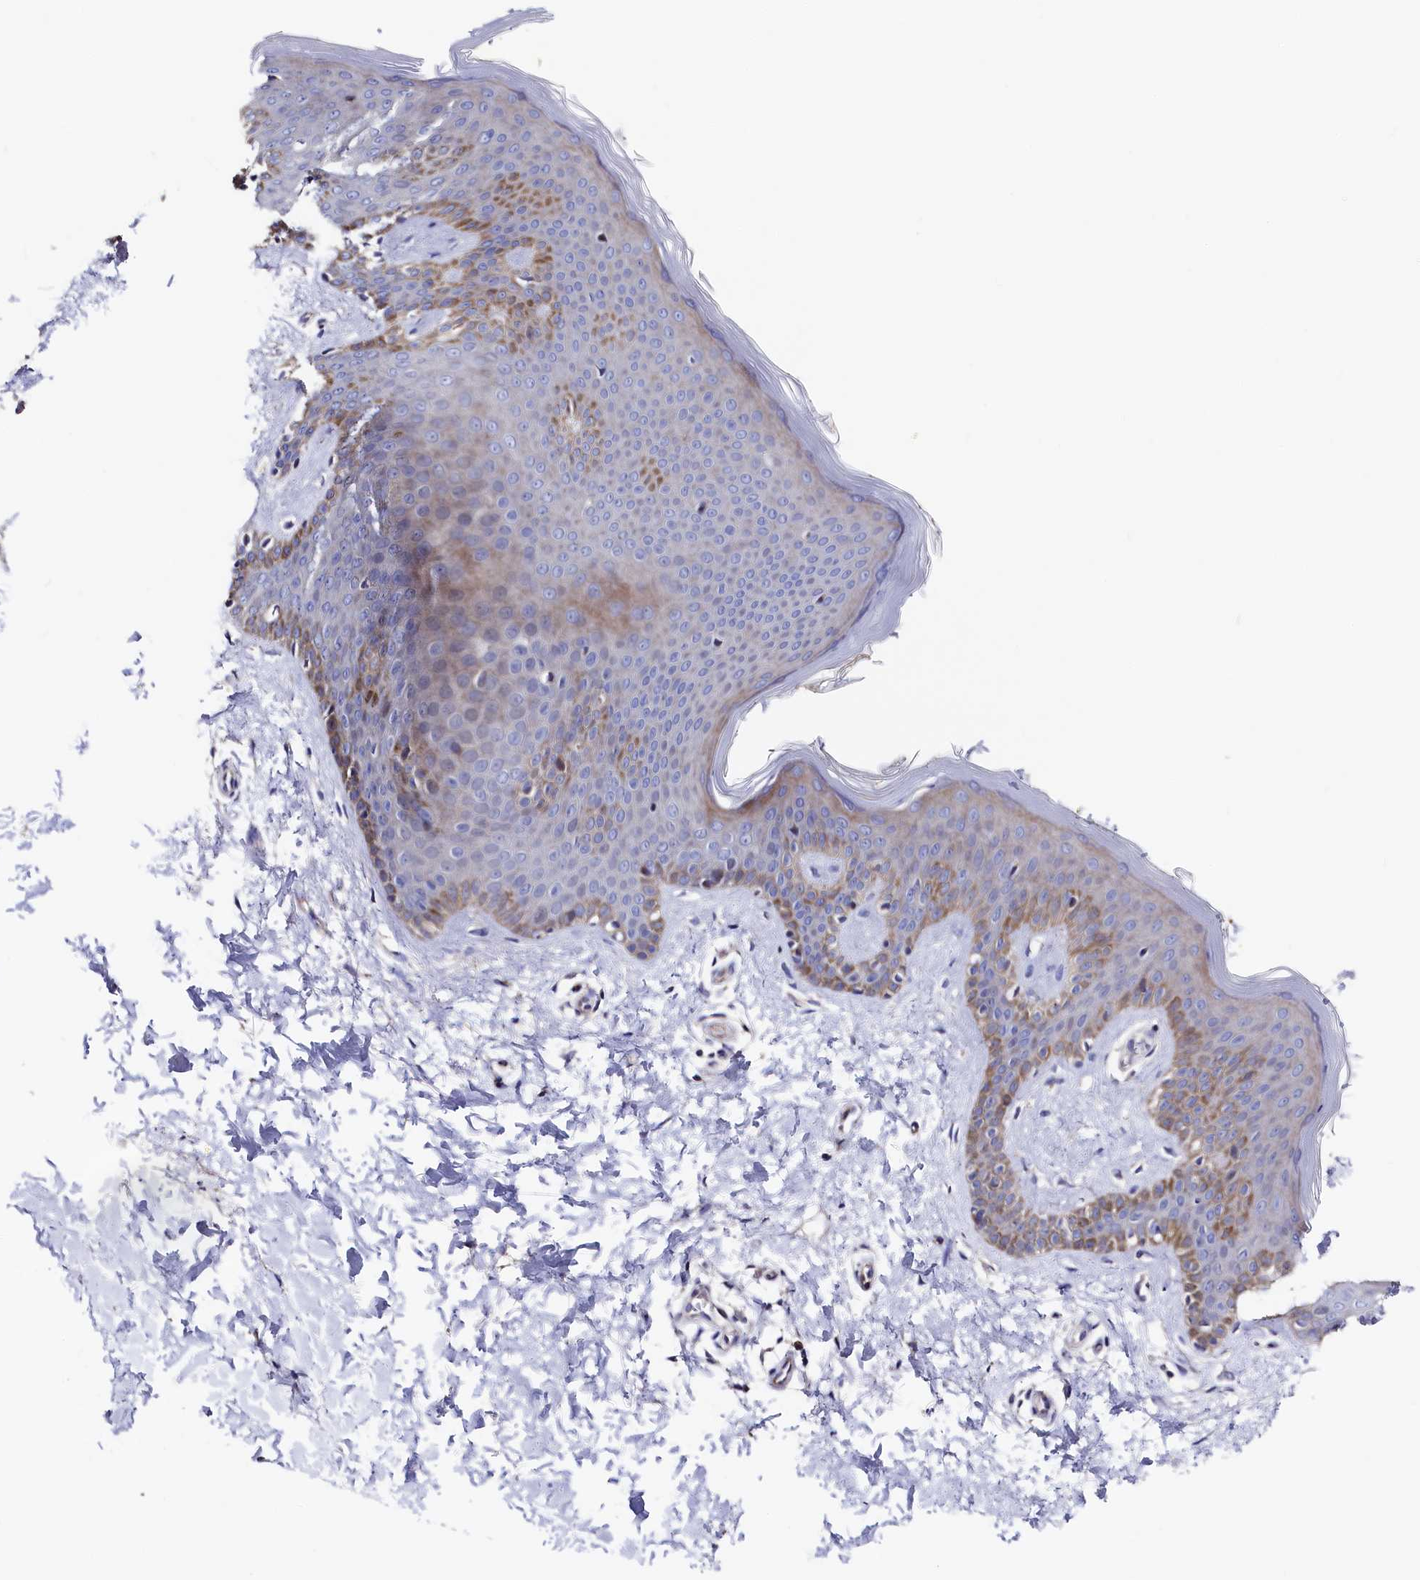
{"staining": {"intensity": "weak", "quantity": ">75%", "location": "cytoplasmic/membranous"}, "tissue": "skin", "cell_type": "Fibroblasts", "image_type": "normal", "snomed": [{"axis": "morphology", "description": "Normal tissue, NOS"}, {"axis": "topography", "description": "Skin"}], "caption": "Immunohistochemistry of normal human skin reveals low levels of weak cytoplasmic/membranous positivity in approximately >75% of fibroblasts.", "gene": "WNT8A", "patient": {"sex": "male", "age": 36}}